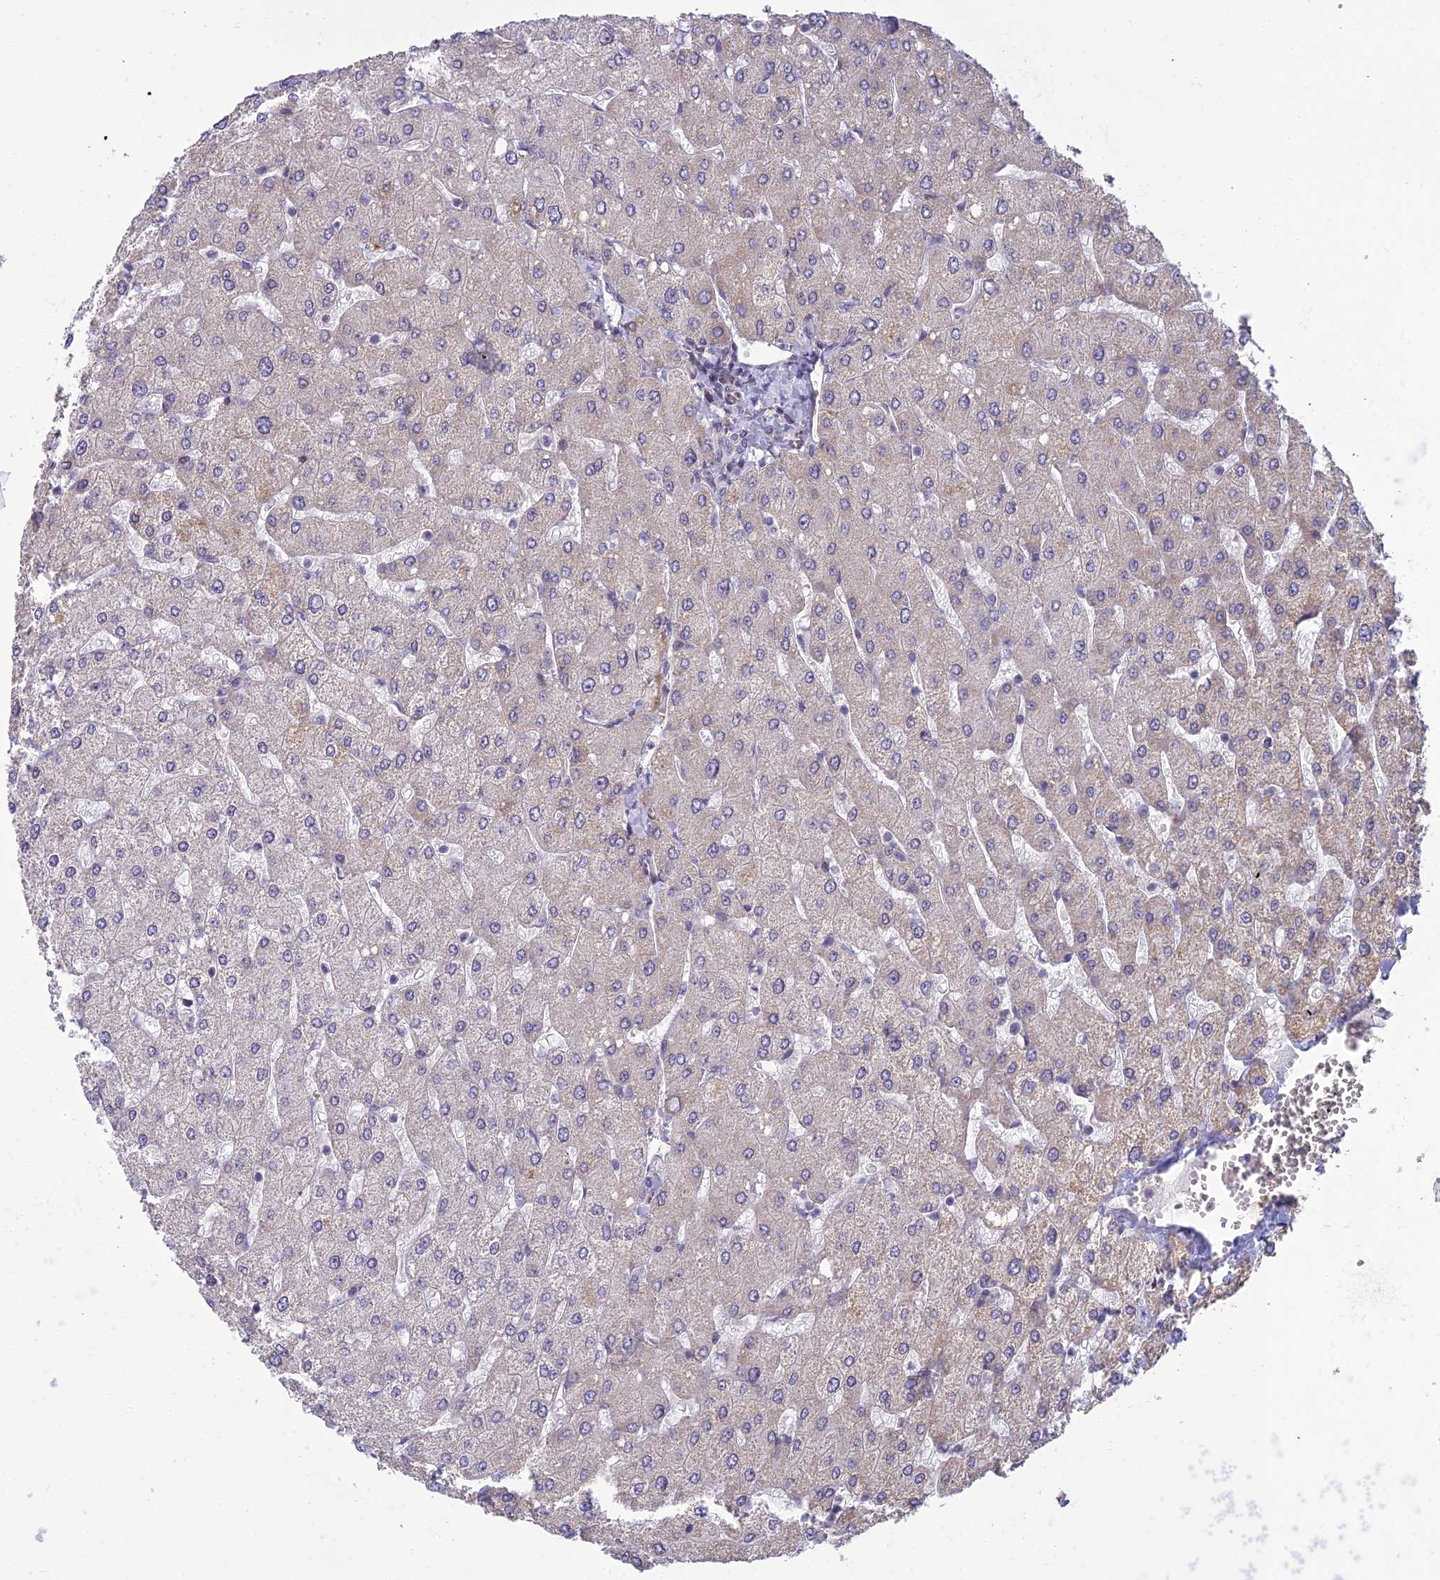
{"staining": {"intensity": "negative", "quantity": "none", "location": "none"}, "tissue": "liver", "cell_type": "Cholangiocytes", "image_type": "normal", "snomed": [{"axis": "morphology", "description": "Normal tissue, NOS"}, {"axis": "topography", "description": "Liver"}], "caption": "Liver was stained to show a protein in brown. There is no significant staining in cholangiocytes. (Stains: DAB (3,3'-diaminobenzidine) immunohistochemistry with hematoxylin counter stain, Microscopy: brightfield microscopy at high magnification).", "gene": "DTX2", "patient": {"sex": "male", "age": 55}}